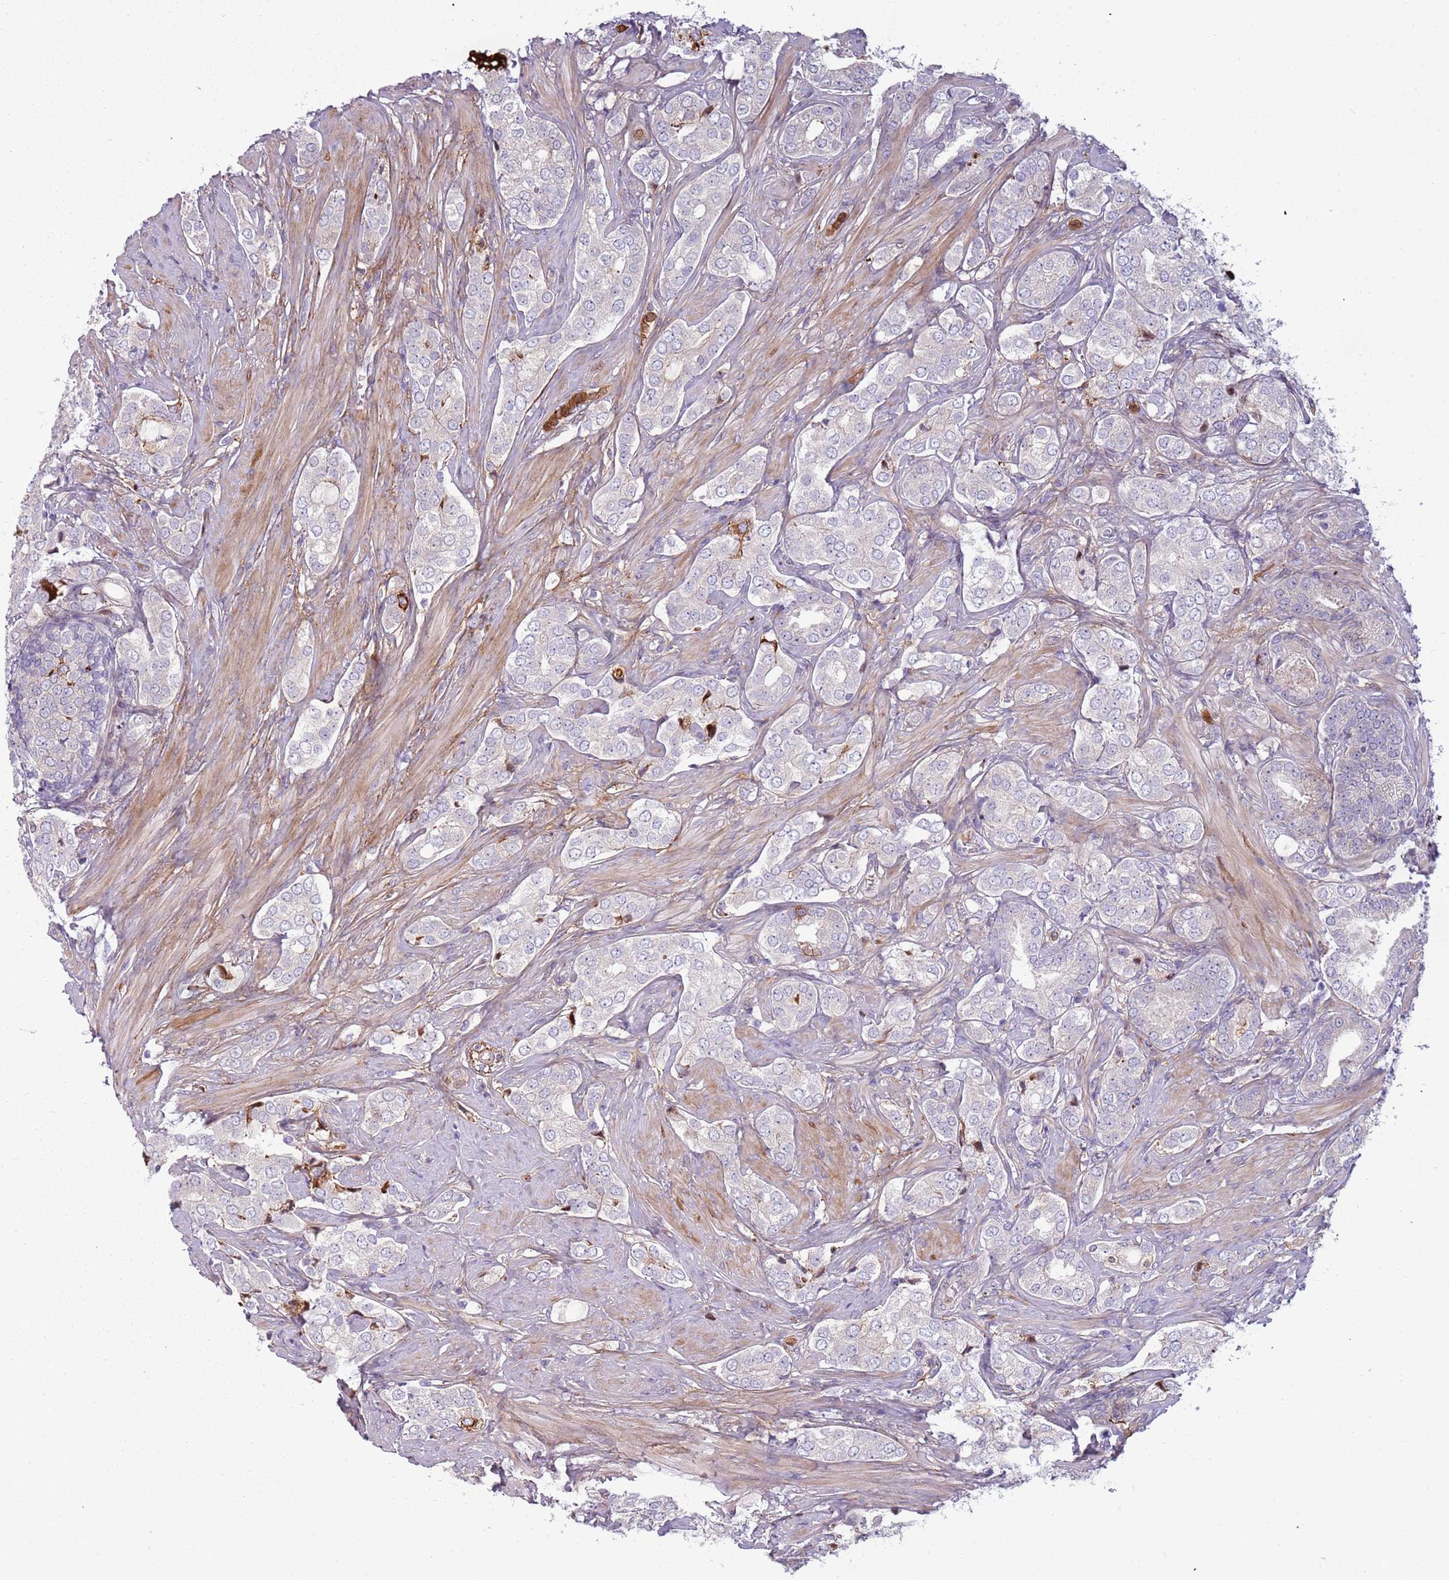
{"staining": {"intensity": "negative", "quantity": "none", "location": "none"}, "tissue": "prostate cancer", "cell_type": "Tumor cells", "image_type": "cancer", "snomed": [{"axis": "morphology", "description": "Adenocarcinoma, High grade"}, {"axis": "topography", "description": "Prostate"}], "caption": "The immunohistochemistry (IHC) photomicrograph has no significant positivity in tumor cells of prostate cancer tissue.", "gene": "NADK", "patient": {"sex": "male", "age": 71}}